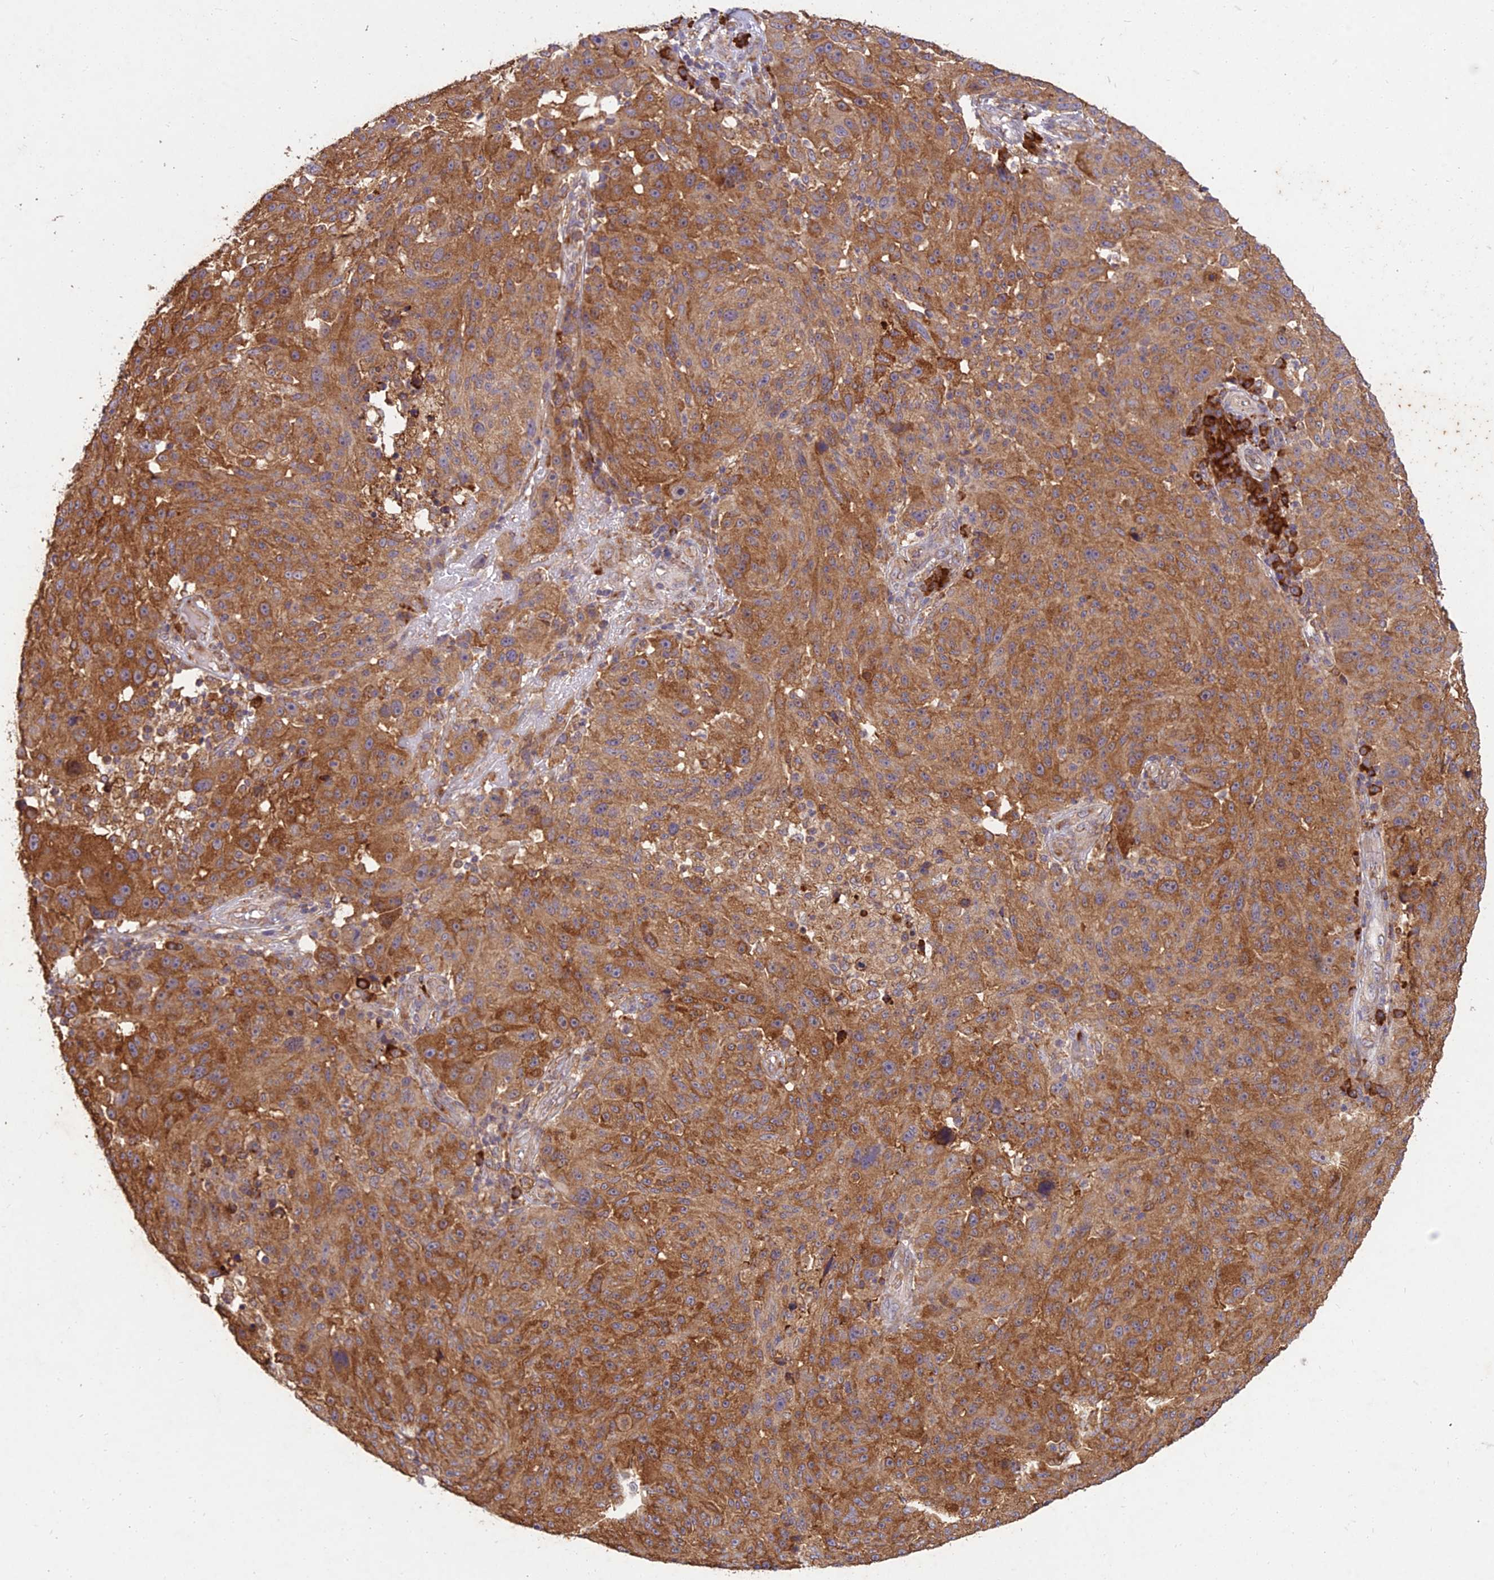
{"staining": {"intensity": "moderate", "quantity": ">75%", "location": "cytoplasmic/membranous"}, "tissue": "melanoma", "cell_type": "Tumor cells", "image_type": "cancer", "snomed": [{"axis": "morphology", "description": "Malignant melanoma, NOS"}, {"axis": "topography", "description": "Skin"}], "caption": "Immunohistochemistry histopathology image of human malignant melanoma stained for a protein (brown), which demonstrates medium levels of moderate cytoplasmic/membranous positivity in about >75% of tumor cells.", "gene": "NXNL2", "patient": {"sex": "male", "age": 53}}